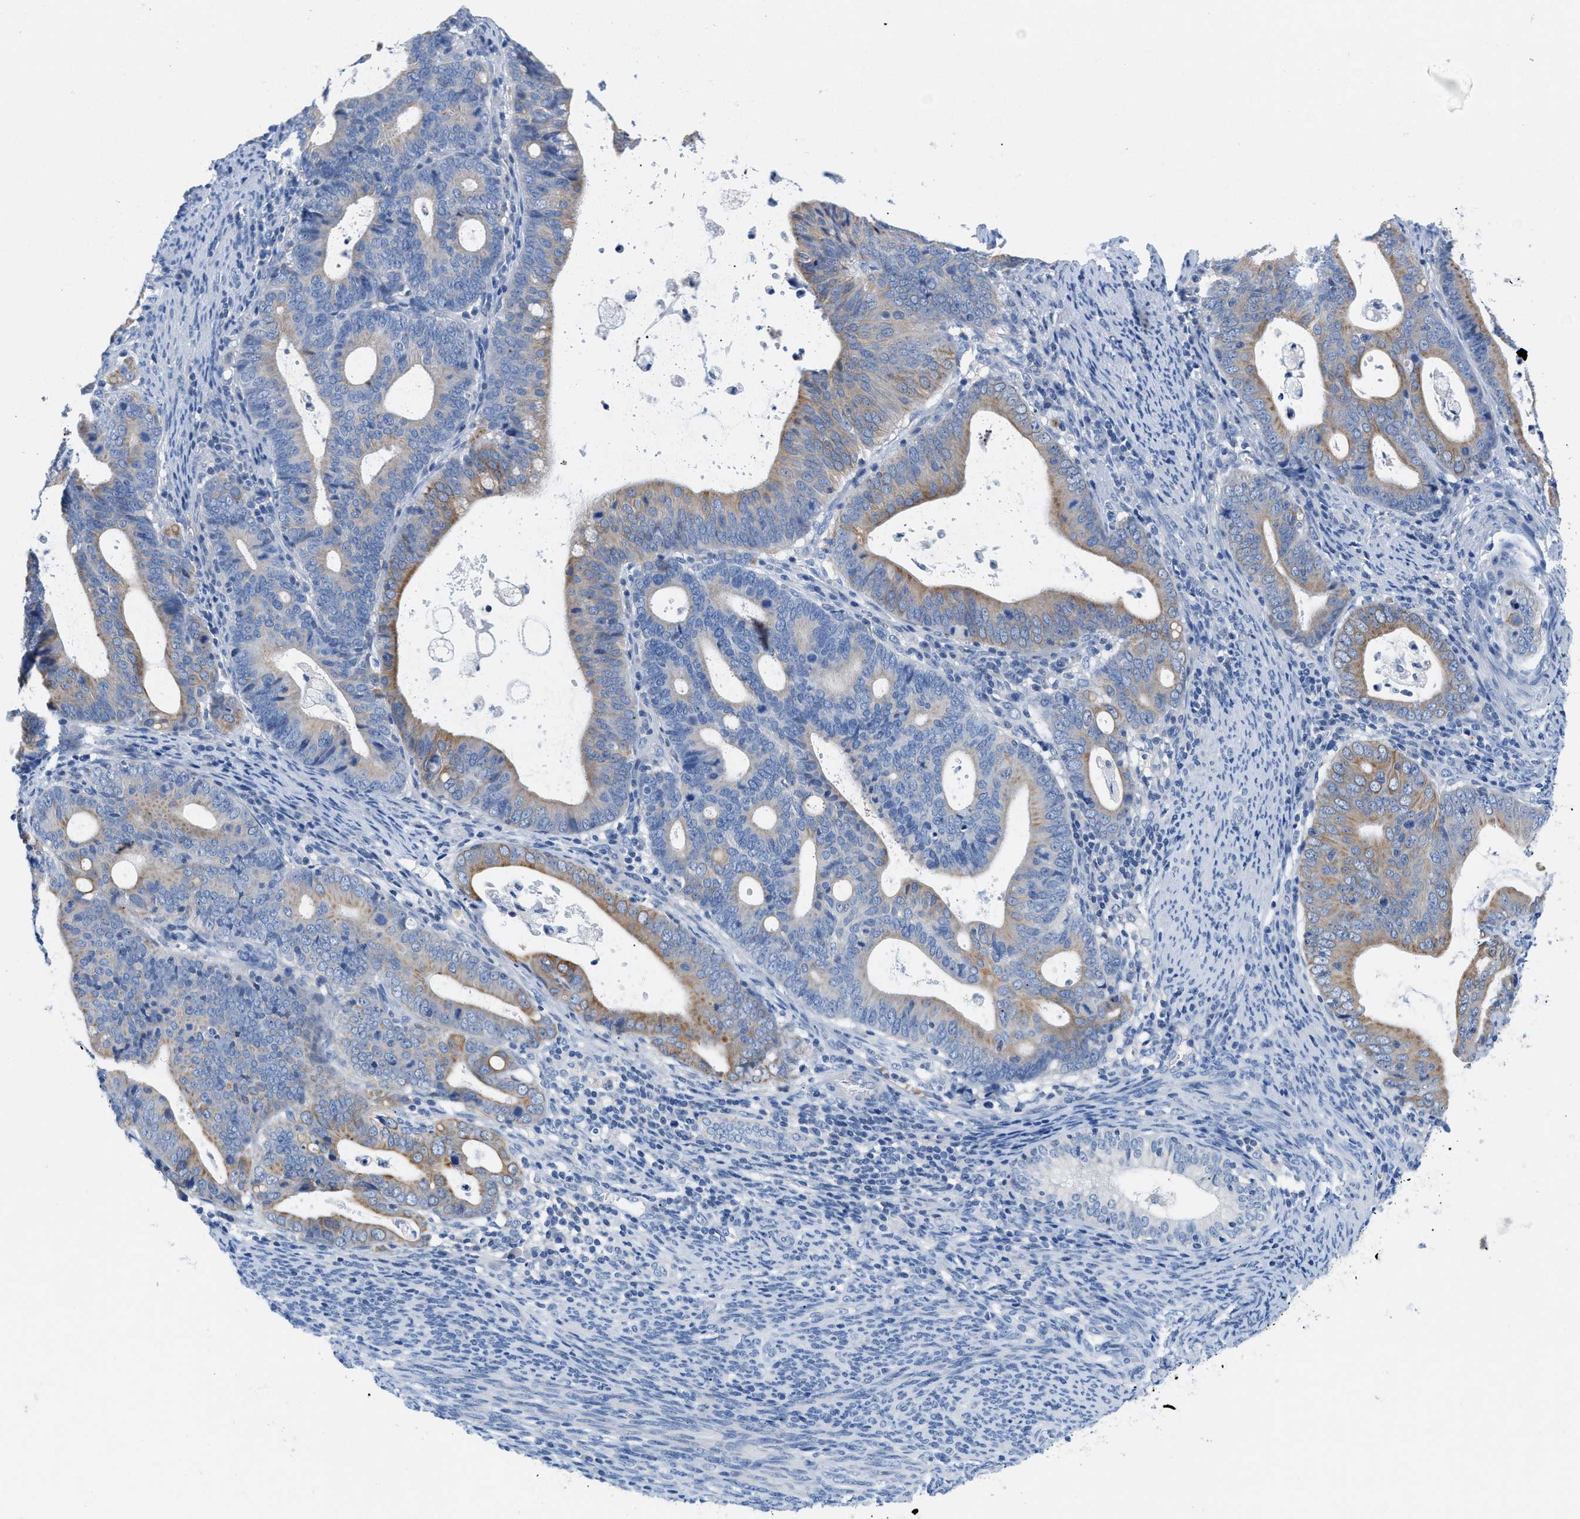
{"staining": {"intensity": "moderate", "quantity": "25%-75%", "location": "cytoplasmic/membranous"}, "tissue": "endometrial cancer", "cell_type": "Tumor cells", "image_type": "cancer", "snomed": [{"axis": "morphology", "description": "Adenocarcinoma, NOS"}, {"axis": "topography", "description": "Uterus"}], "caption": "DAB immunohistochemical staining of human endometrial adenocarcinoma demonstrates moderate cytoplasmic/membranous protein staining in about 25%-75% of tumor cells. The protein is stained brown, and the nuclei are stained in blue (DAB IHC with brightfield microscopy, high magnification).", "gene": "BPGM", "patient": {"sex": "female", "age": 83}}